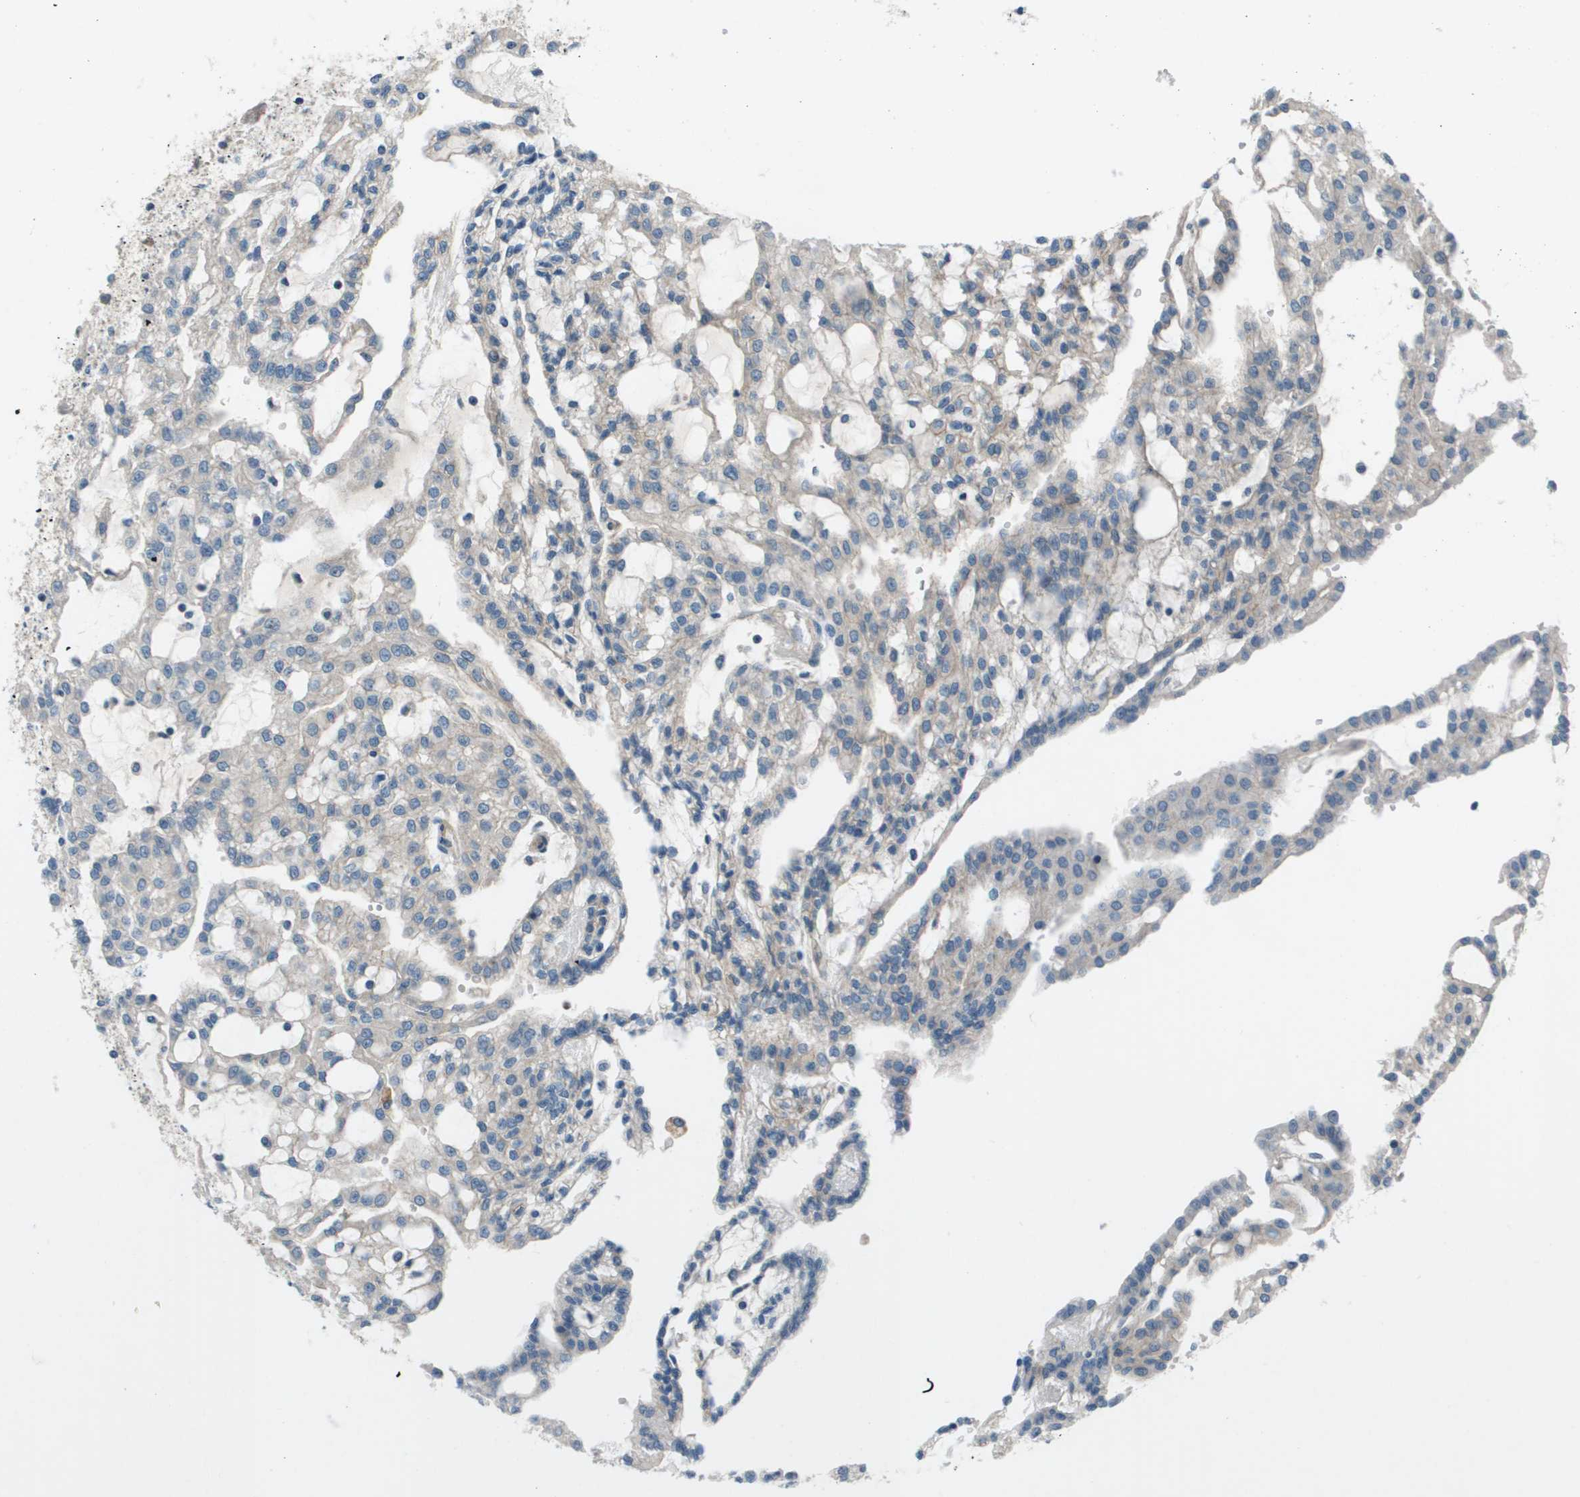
{"staining": {"intensity": "negative", "quantity": "none", "location": "none"}, "tissue": "renal cancer", "cell_type": "Tumor cells", "image_type": "cancer", "snomed": [{"axis": "morphology", "description": "Adenocarcinoma, NOS"}, {"axis": "topography", "description": "Kidney"}], "caption": "The micrograph shows no staining of tumor cells in renal adenocarcinoma.", "gene": "PCOLCE", "patient": {"sex": "male", "age": 63}}